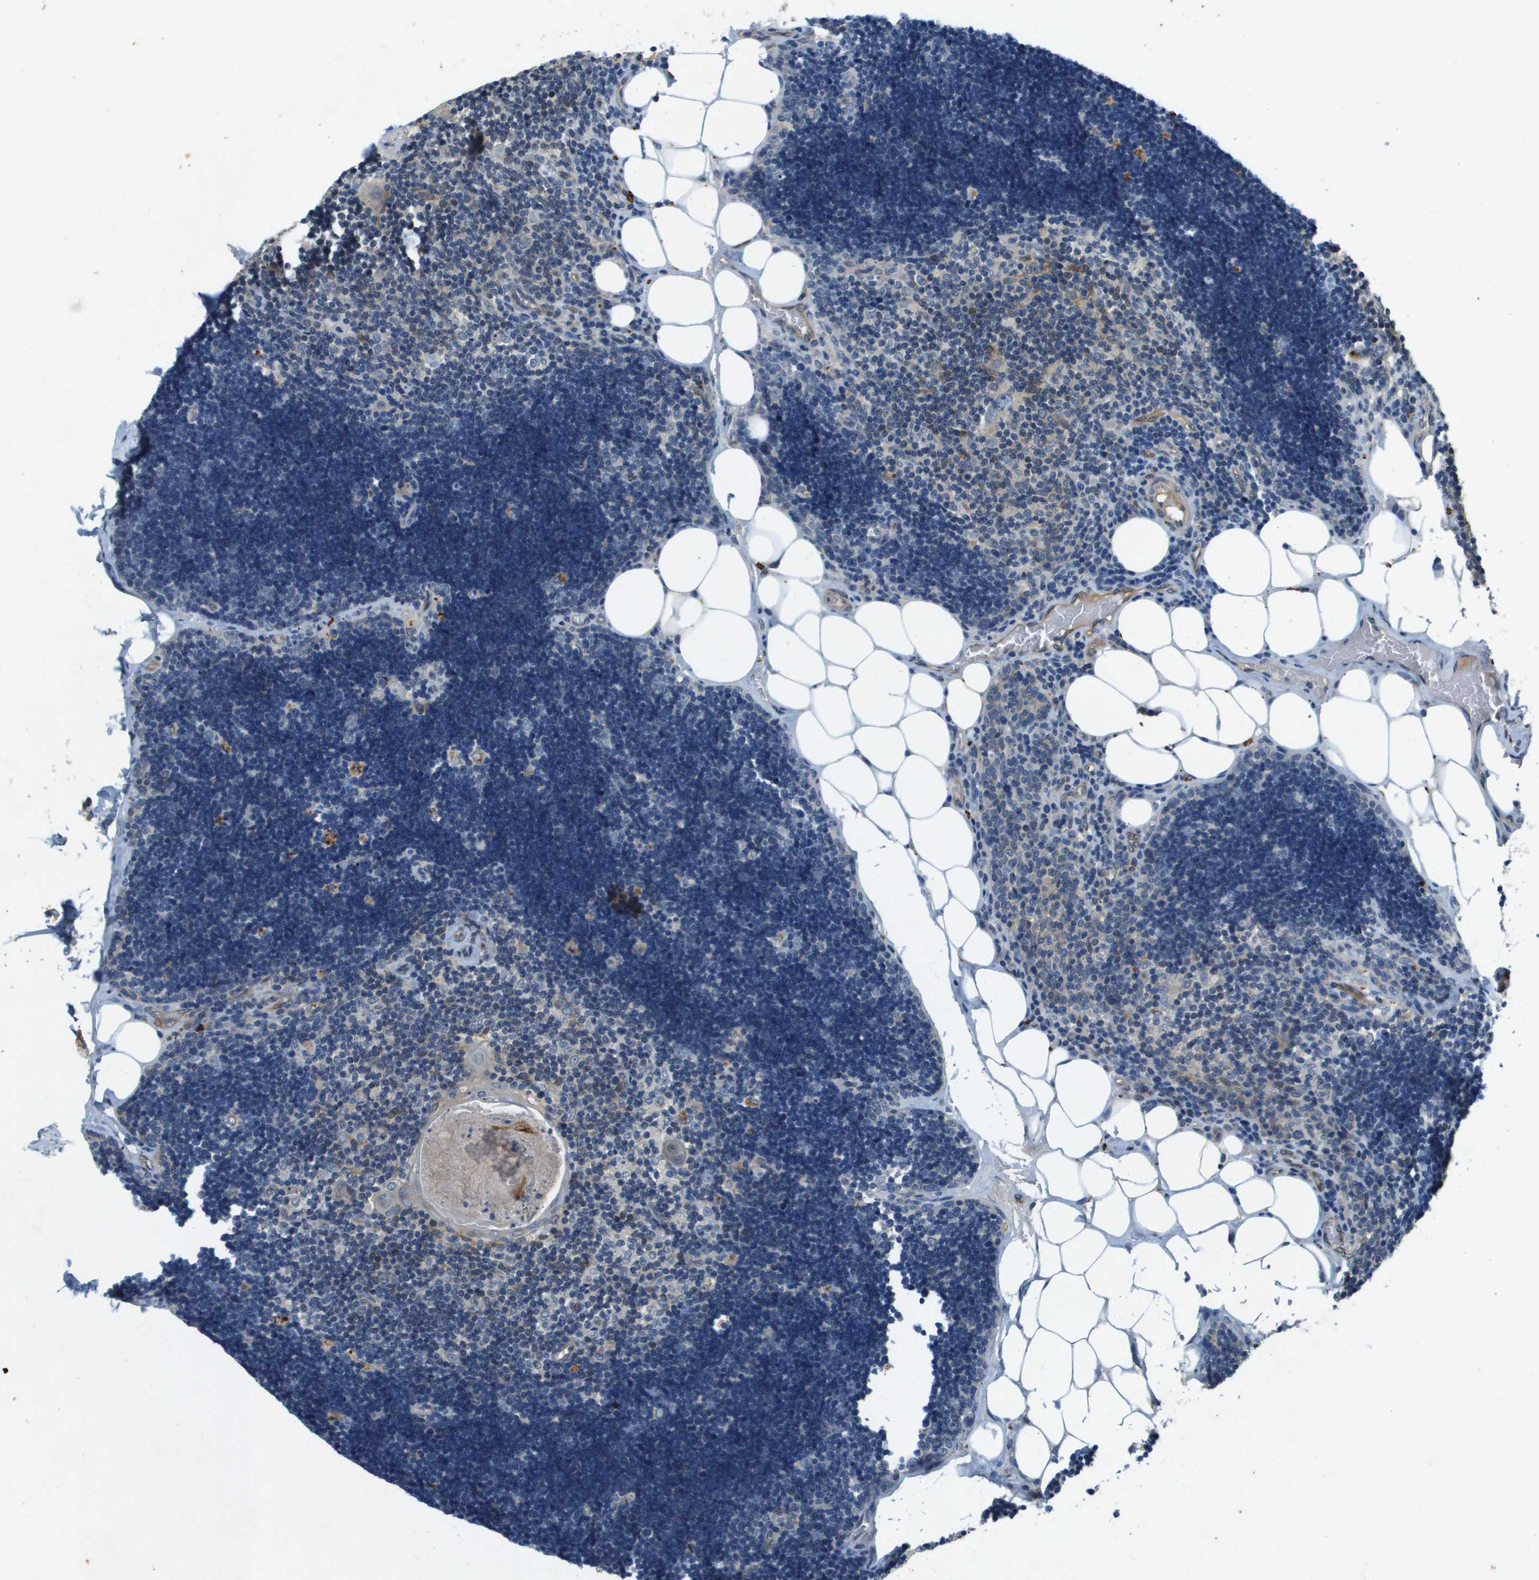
{"staining": {"intensity": "negative", "quantity": "none", "location": "none"}, "tissue": "lymph node", "cell_type": "Germinal center cells", "image_type": "normal", "snomed": [{"axis": "morphology", "description": "Normal tissue, NOS"}, {"axis": "topography", "description": "Lymph node"}], "caption": "Micrograph shows no protein positivity in germinal center cells of benign lymph node. The staining was performed using DAB to visualize the protein expression in brown, while the nuclei were stained in blue with hematoxylin (Magnification: 20x).", "gene": "PGAP3", "patient": {"sex": "male", "age": 33}}